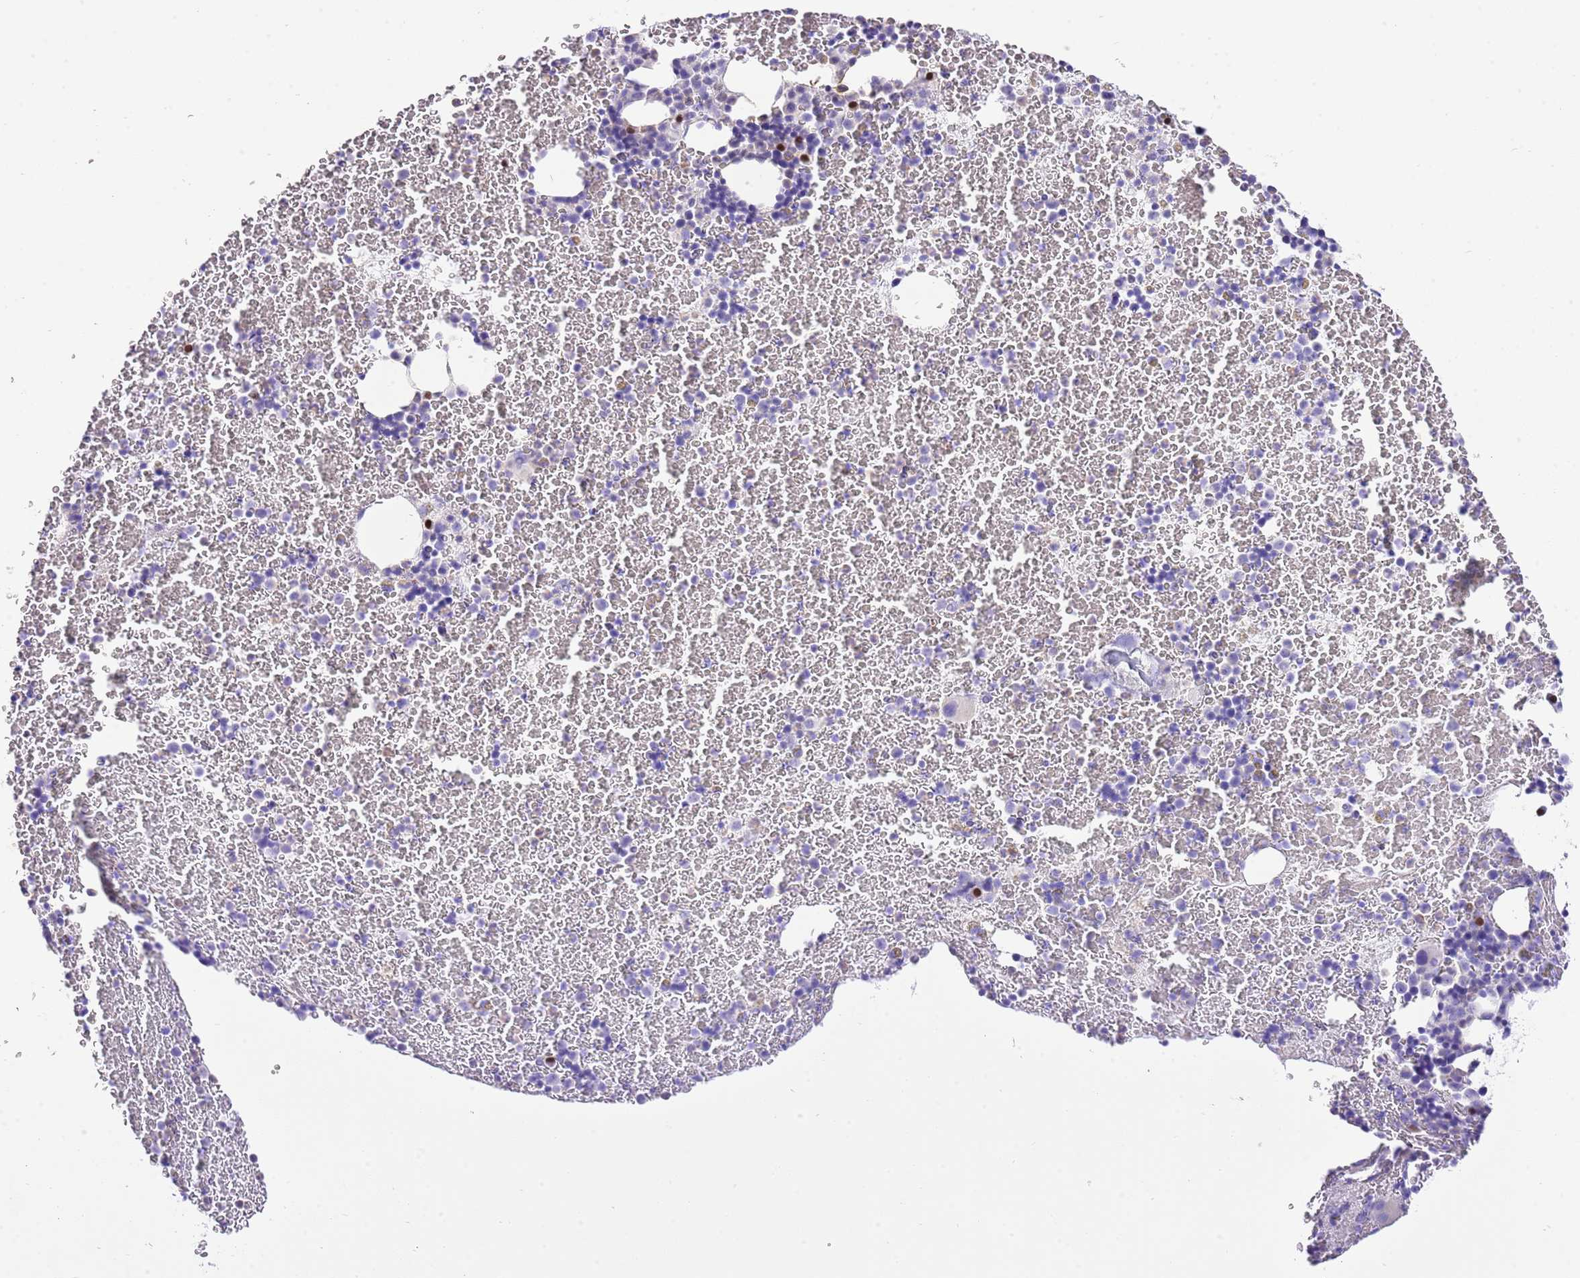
{"staining": {"intensity": "strong", "quantity": "<25%", "location": "nuclear"}, "tissue": "bone marrow", "cell_type": "Hematopoietic cells", "image_type": "normal", "snomed": [{"axis": "morphology", "description": "Normal tissue, NOS"}, {"axis": "topography", "description": "Bone marrow"}], "caption": "A brown stain shows strong nuclear staining of a protein in hematopoietic cells of unremarkable bone marrow.", "gene": "BHLHA15", "patient": {"sex": "male", "age": 11}}